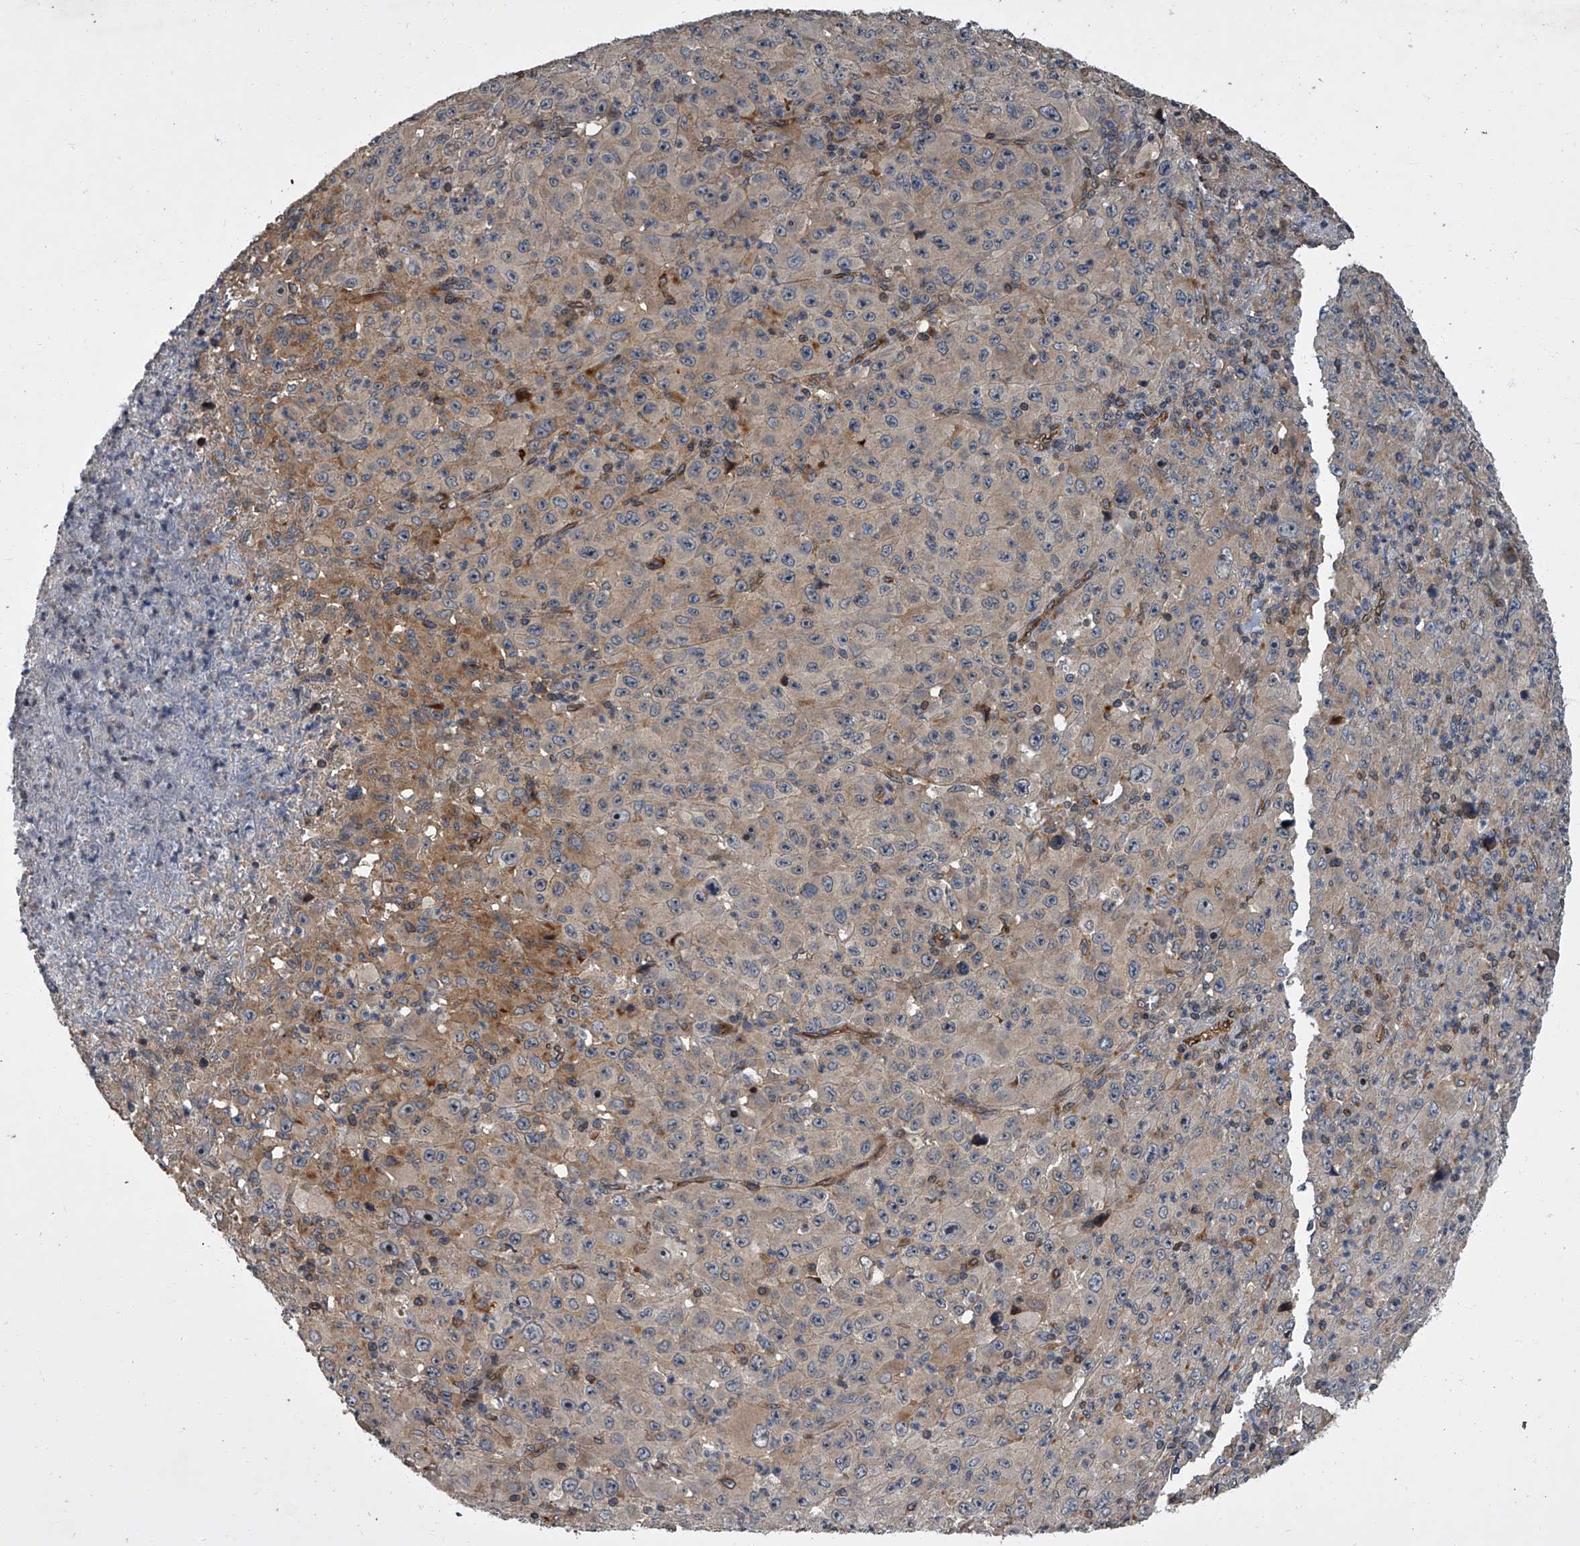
{"staining": {"intensity": "moderate", "quantity": "<25%", "location": "cytoplasmic/membranous"}, "tissue": "melanoma", "cell_type": "Tumor cells", "image_type": "cancer", "snomed": [{"axis": "morphology", "description": "Malignant melanoma, Metastatic site"}, {"axis": "topography", "description": "Skin"}], "caption": "Tumor cells reveal low levels of moderate cytoplasmic/membranous expression in approximately <25% of cells in malignant melanoma (metastatic site).", "gene": "LRRC8C", "patient": {"sex": "female", "age": 56}}